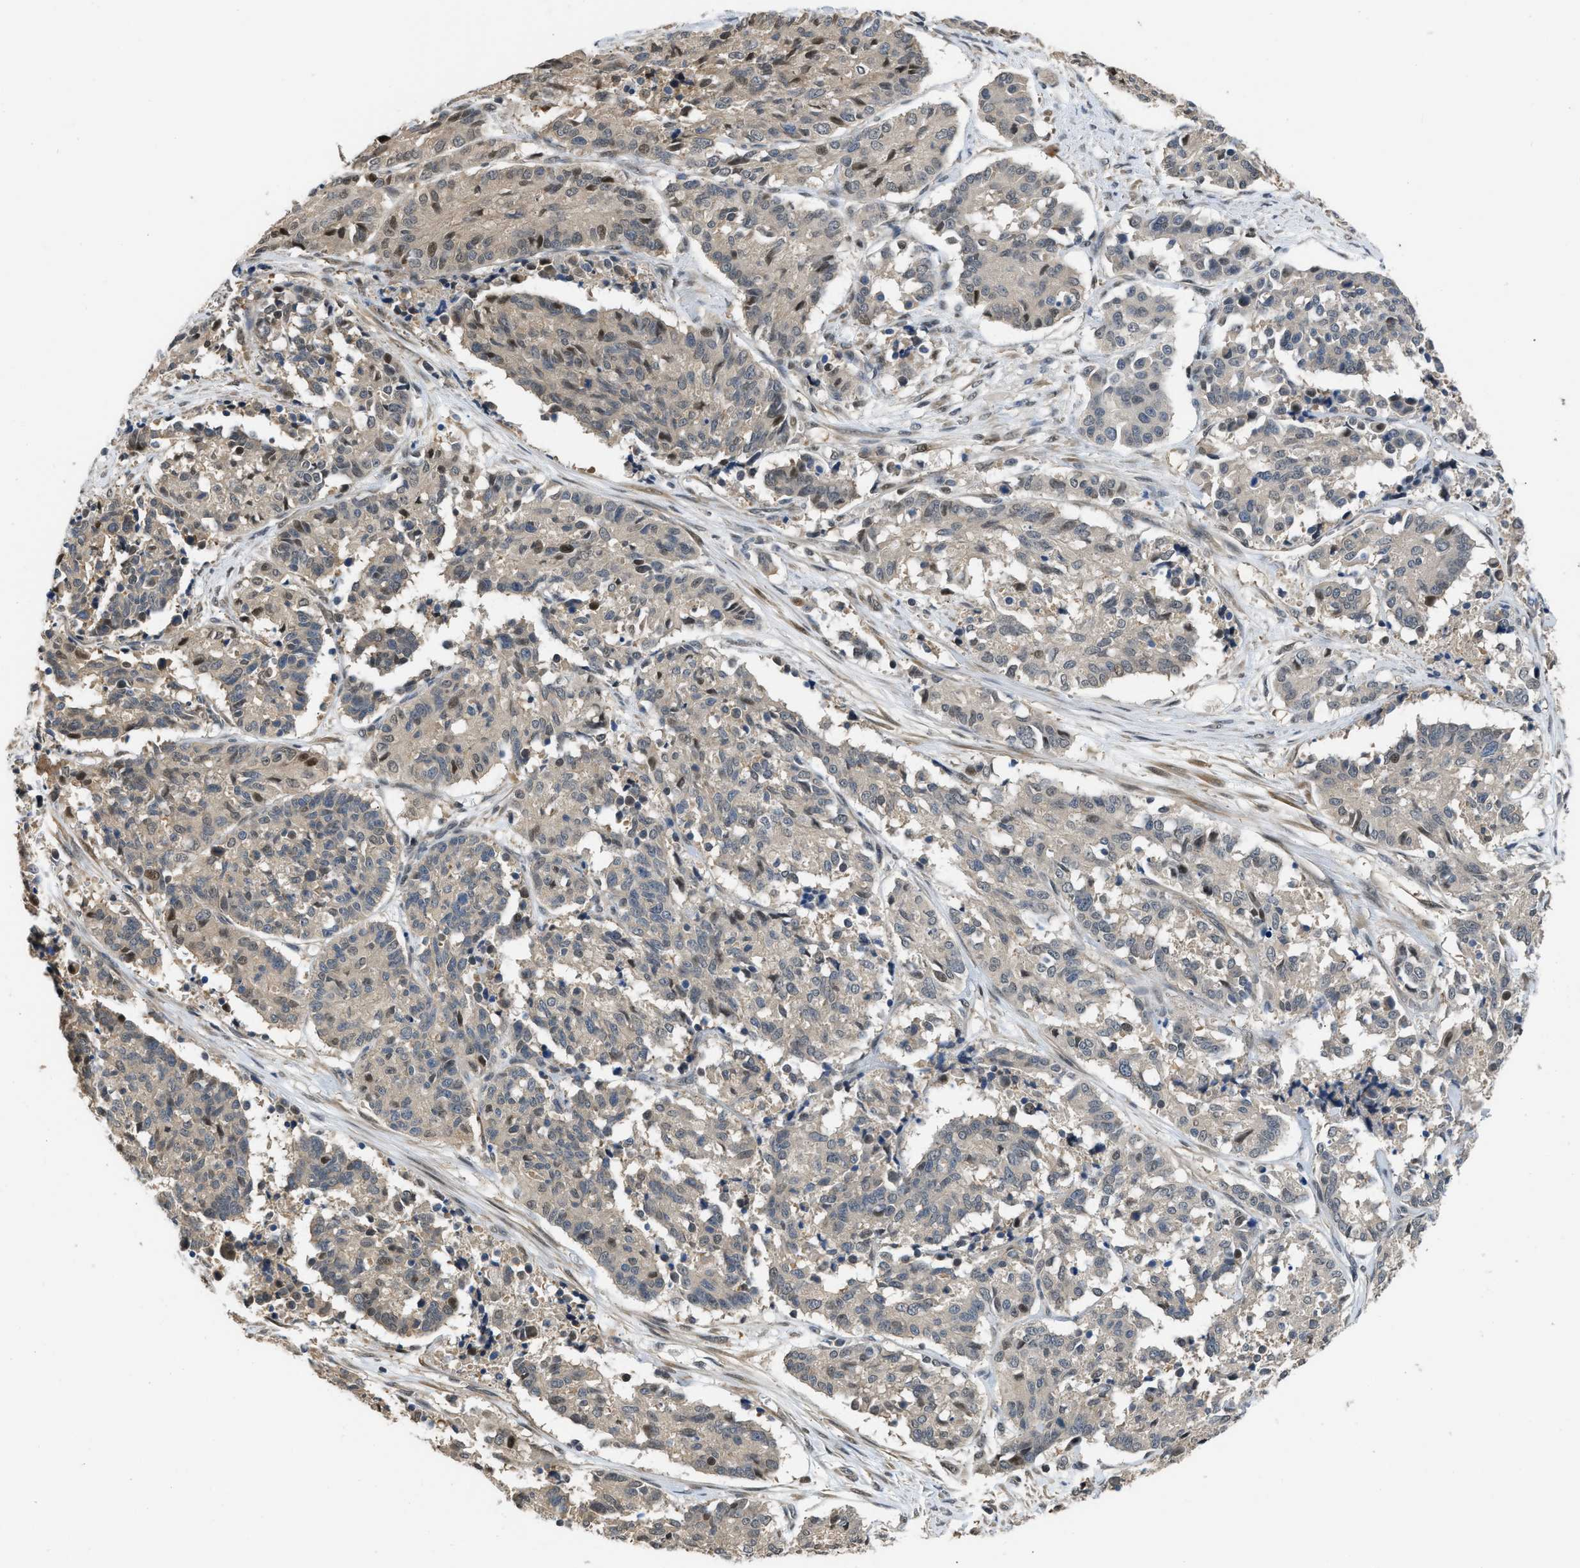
{"staining": {"intensity": "moderate", "quantity": "<25%", "location": "nuclear"}, "tissue": "cervical cancer", "cell_type": "Tumor cells", "image_type": "cancer", "snomed": [{"axis": "morphology", "description": "Squamous cell carcinoma, NOS"}, {"axis": "topography", "description": "Cervix"}], "caption": "IHC (DAB) staining of human cervical cancer (squamous cell carcinoma) exhibits moderate nuclear protein staining in about <25% of tumor cells. Immunohistochemistry stains the protein of interest in brown and the nuclei are stained blue.", "gene": "TES", "patient": {"sex": "female", "age": 35}}